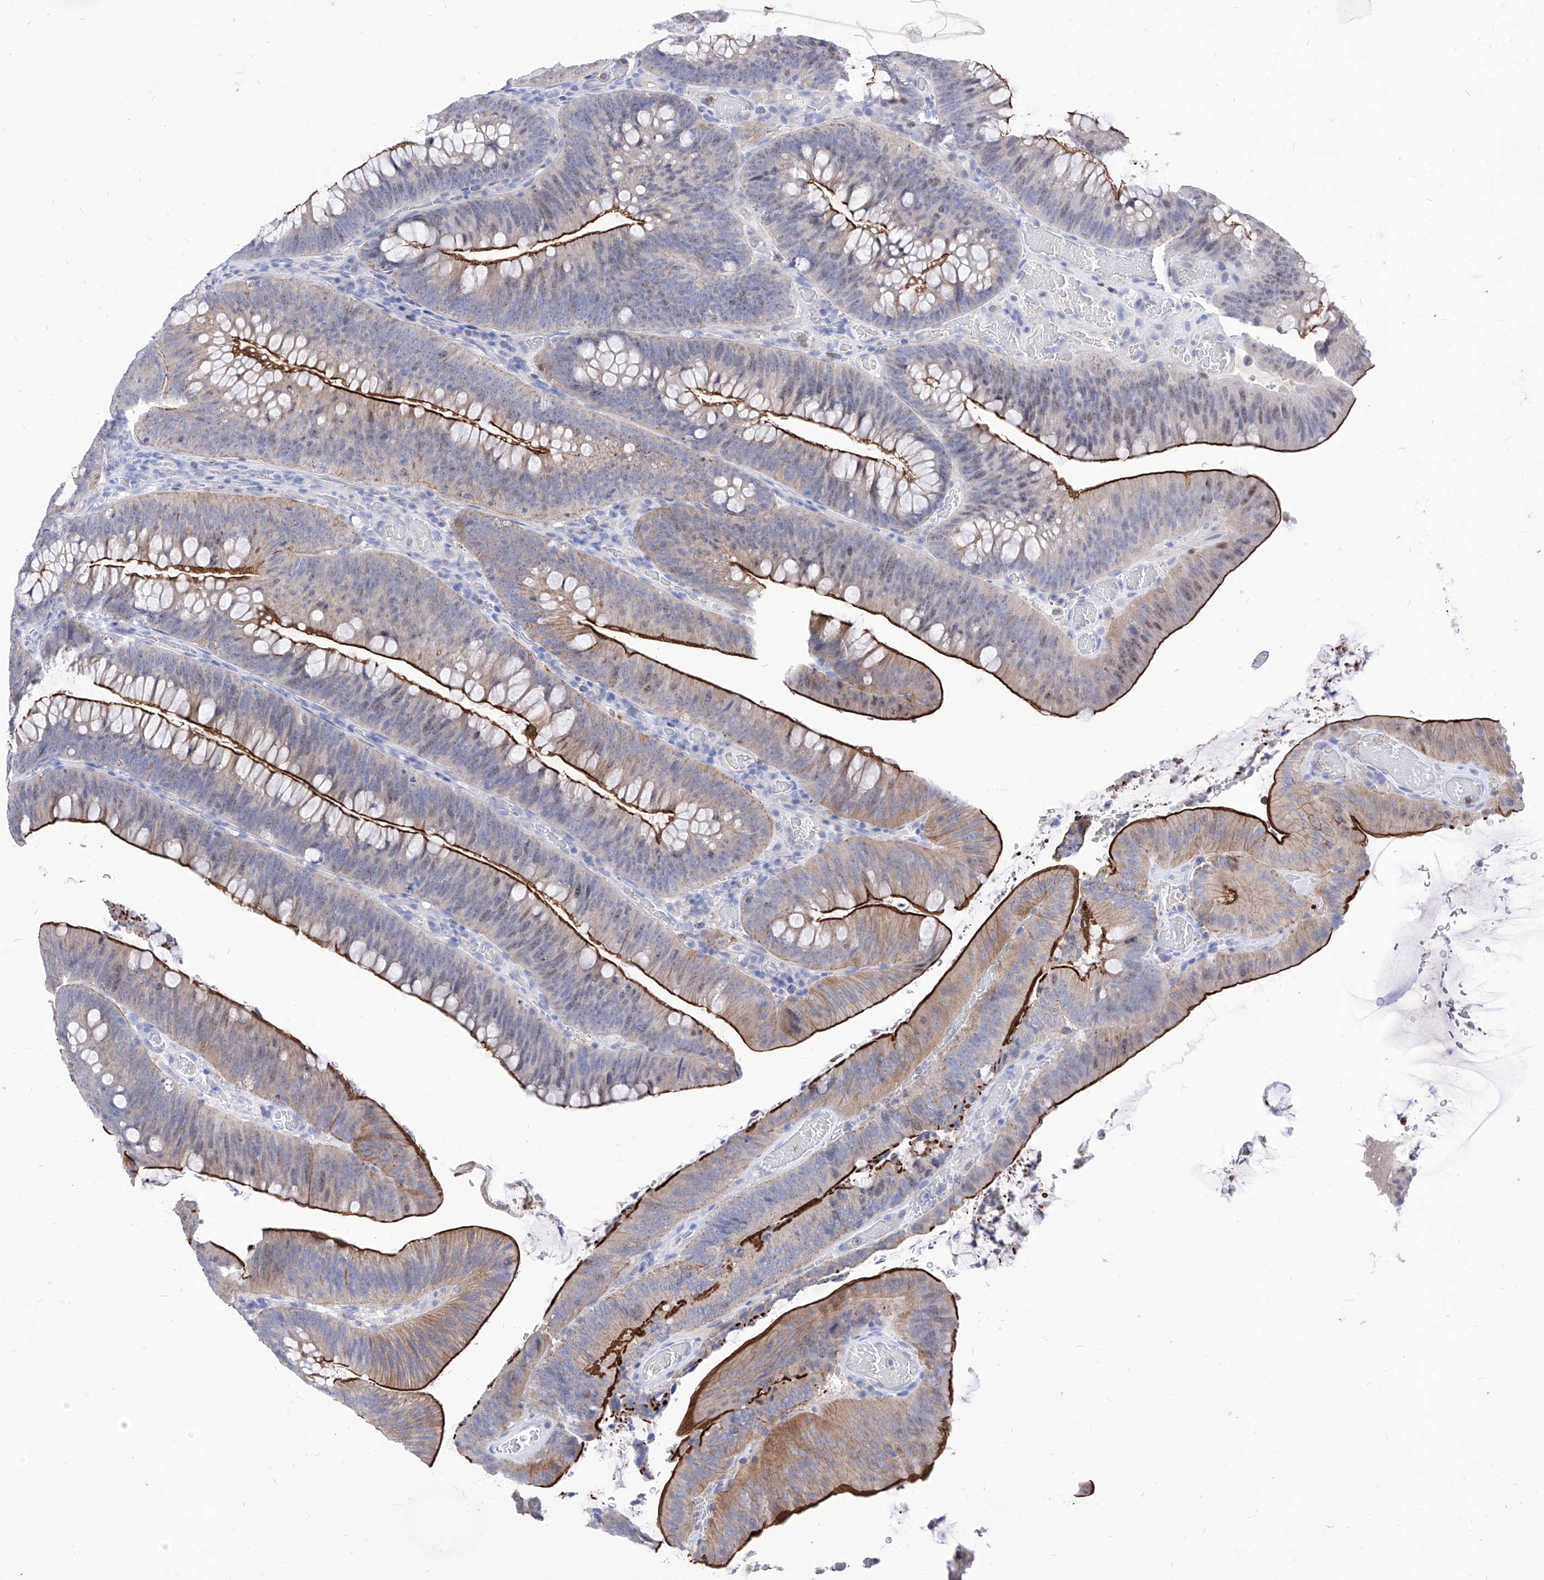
{"staining": {"intensity": "strong", "quantity": "25%-75%", "location": "cytoplasmic/membranous"}, "tissue": "colorectal cancer", "cell_type": "Tumor cells", "image_type": "cancer", "snomed": [{"axis": "morphology", "description": "Normal tissue, NOS"}, {"axis": "topography", "description": "Colon"}], "caption": "Immunohistochemistry (DAB) staining of colorectal cancer exhibits strong cytoplasmic/membranous protein expression in about 25%-75% of tumor cells.", "gene": "VAX1", "patient": {"sex": "female", "age": 82}}